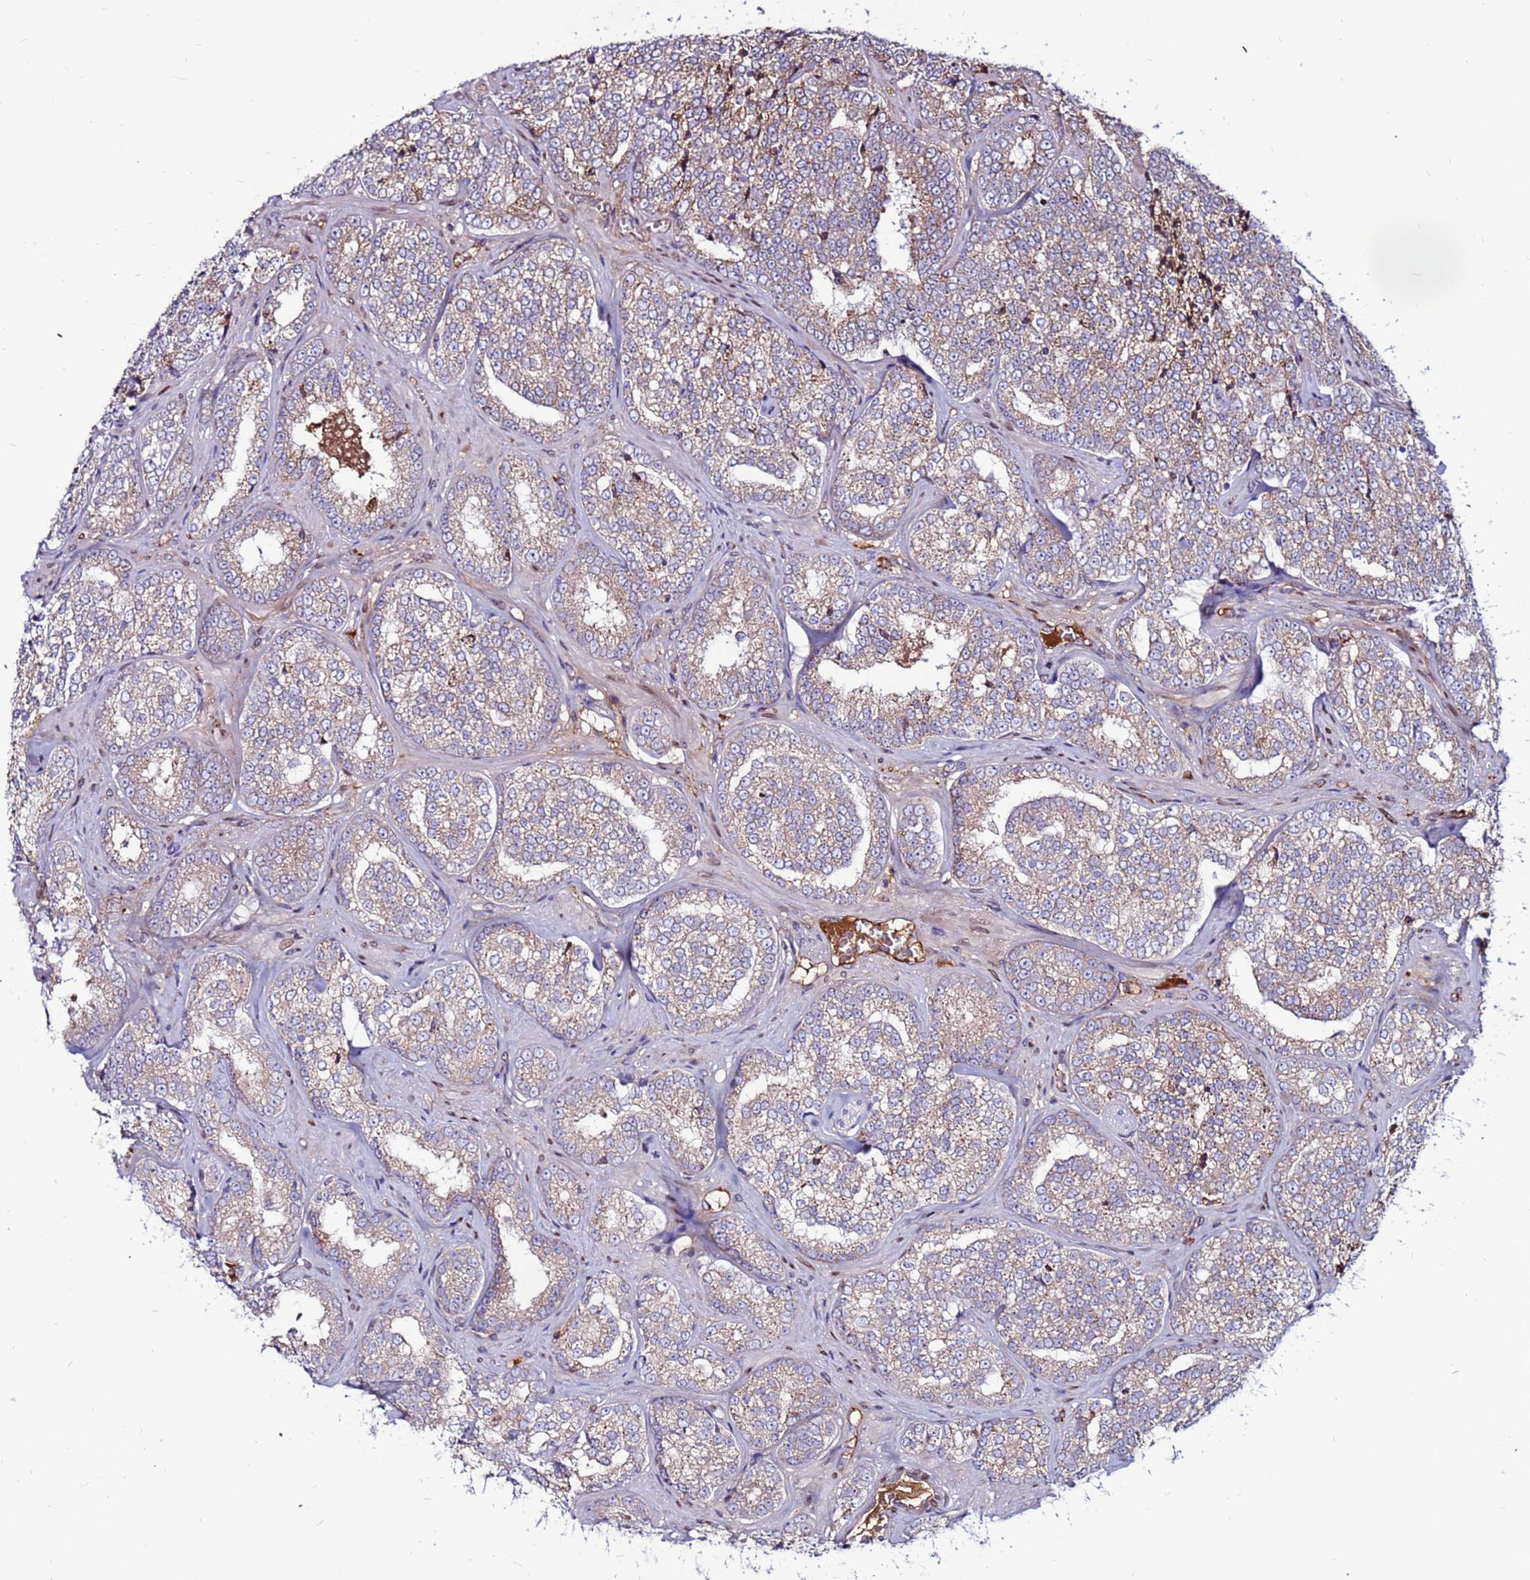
{"staining": {"intensity": "moderate", "quantity": "25%-75%", "location": "cytoplasmic/membranous"}, "tissue": "prostate cancer", "cell_type": "Tumor cells", "image_type": "cancer", "snomed": [{"axis": "morphology", "description": "Normal tissue, NOS"}, {"axis": "morphology", "description": "Adenocarcinoma, High grade"}, {"axis": "topography", "description": "Prostate"}], "caption": "There is medium levels of moderate cytoplasmic/membranous staining in tumor cells of prostate cancer, as demonstrated by immunohistochemical staining (brown color).", "gene": "CCDC71", "patient": {"sex": "male", "age": 83}}